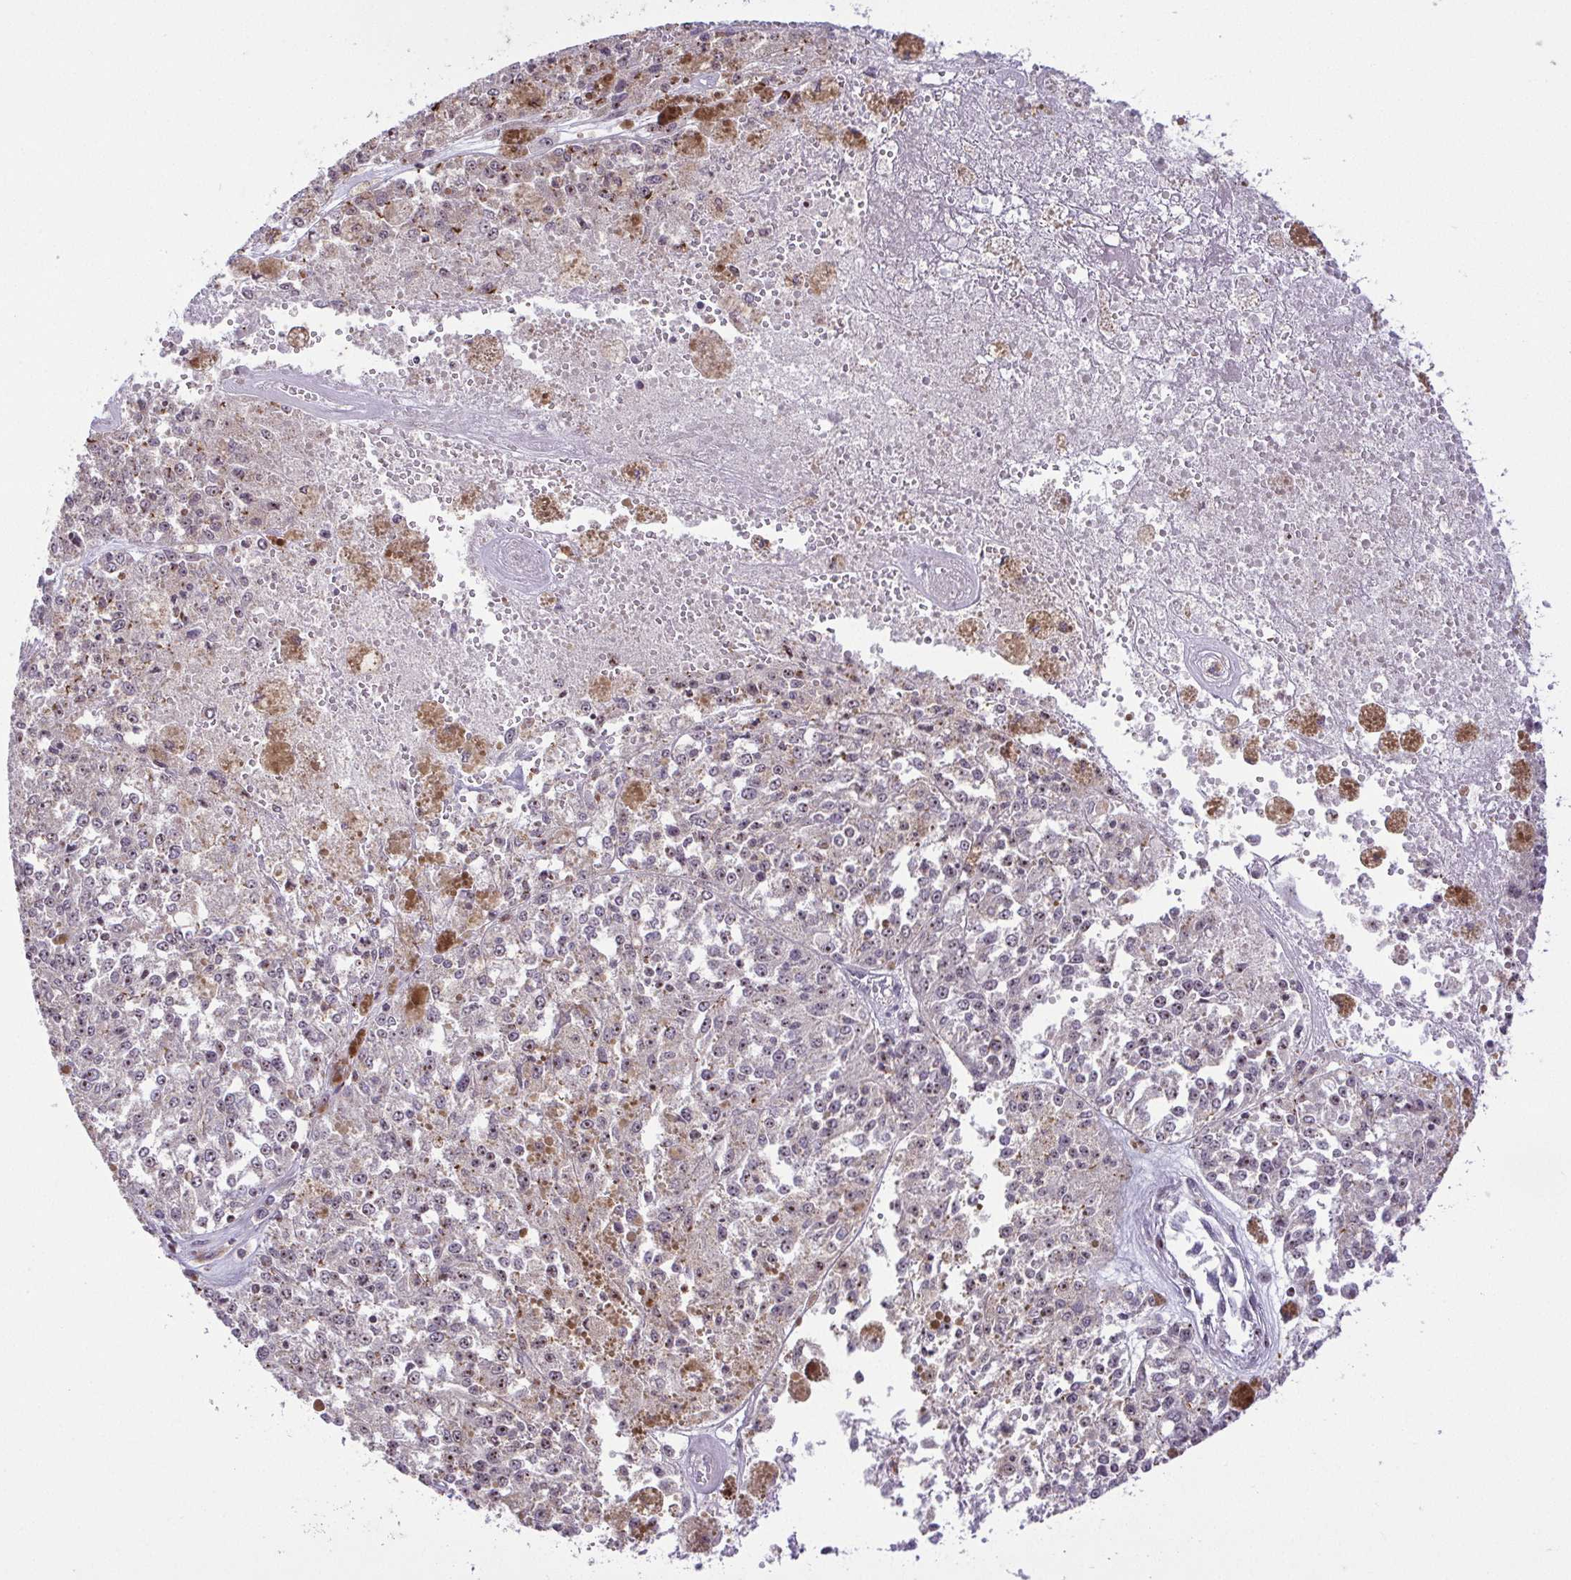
{"staining": {"intensity": "weak", "quantity": "<25%", "location": "nuclear"}, "tissue": "melanoma", "cell_type": "Tumor cells", "image_type": "cancer", "snomed": [{"axis": "morphology", "description": "Malignant melanoma, Metastatic site"}, {"axis": "topography", "description": "Lymph node"}], "caption": "Image shows no protein expression in tumor cells of malignant melanoma (metastatic site) tissue. The staining is performed using DAB brown chromogen with nuclei counter-stained in using hematoxylin.", "gene": "RSL24D1", "patient": {"sex": "female", "age": 64}}